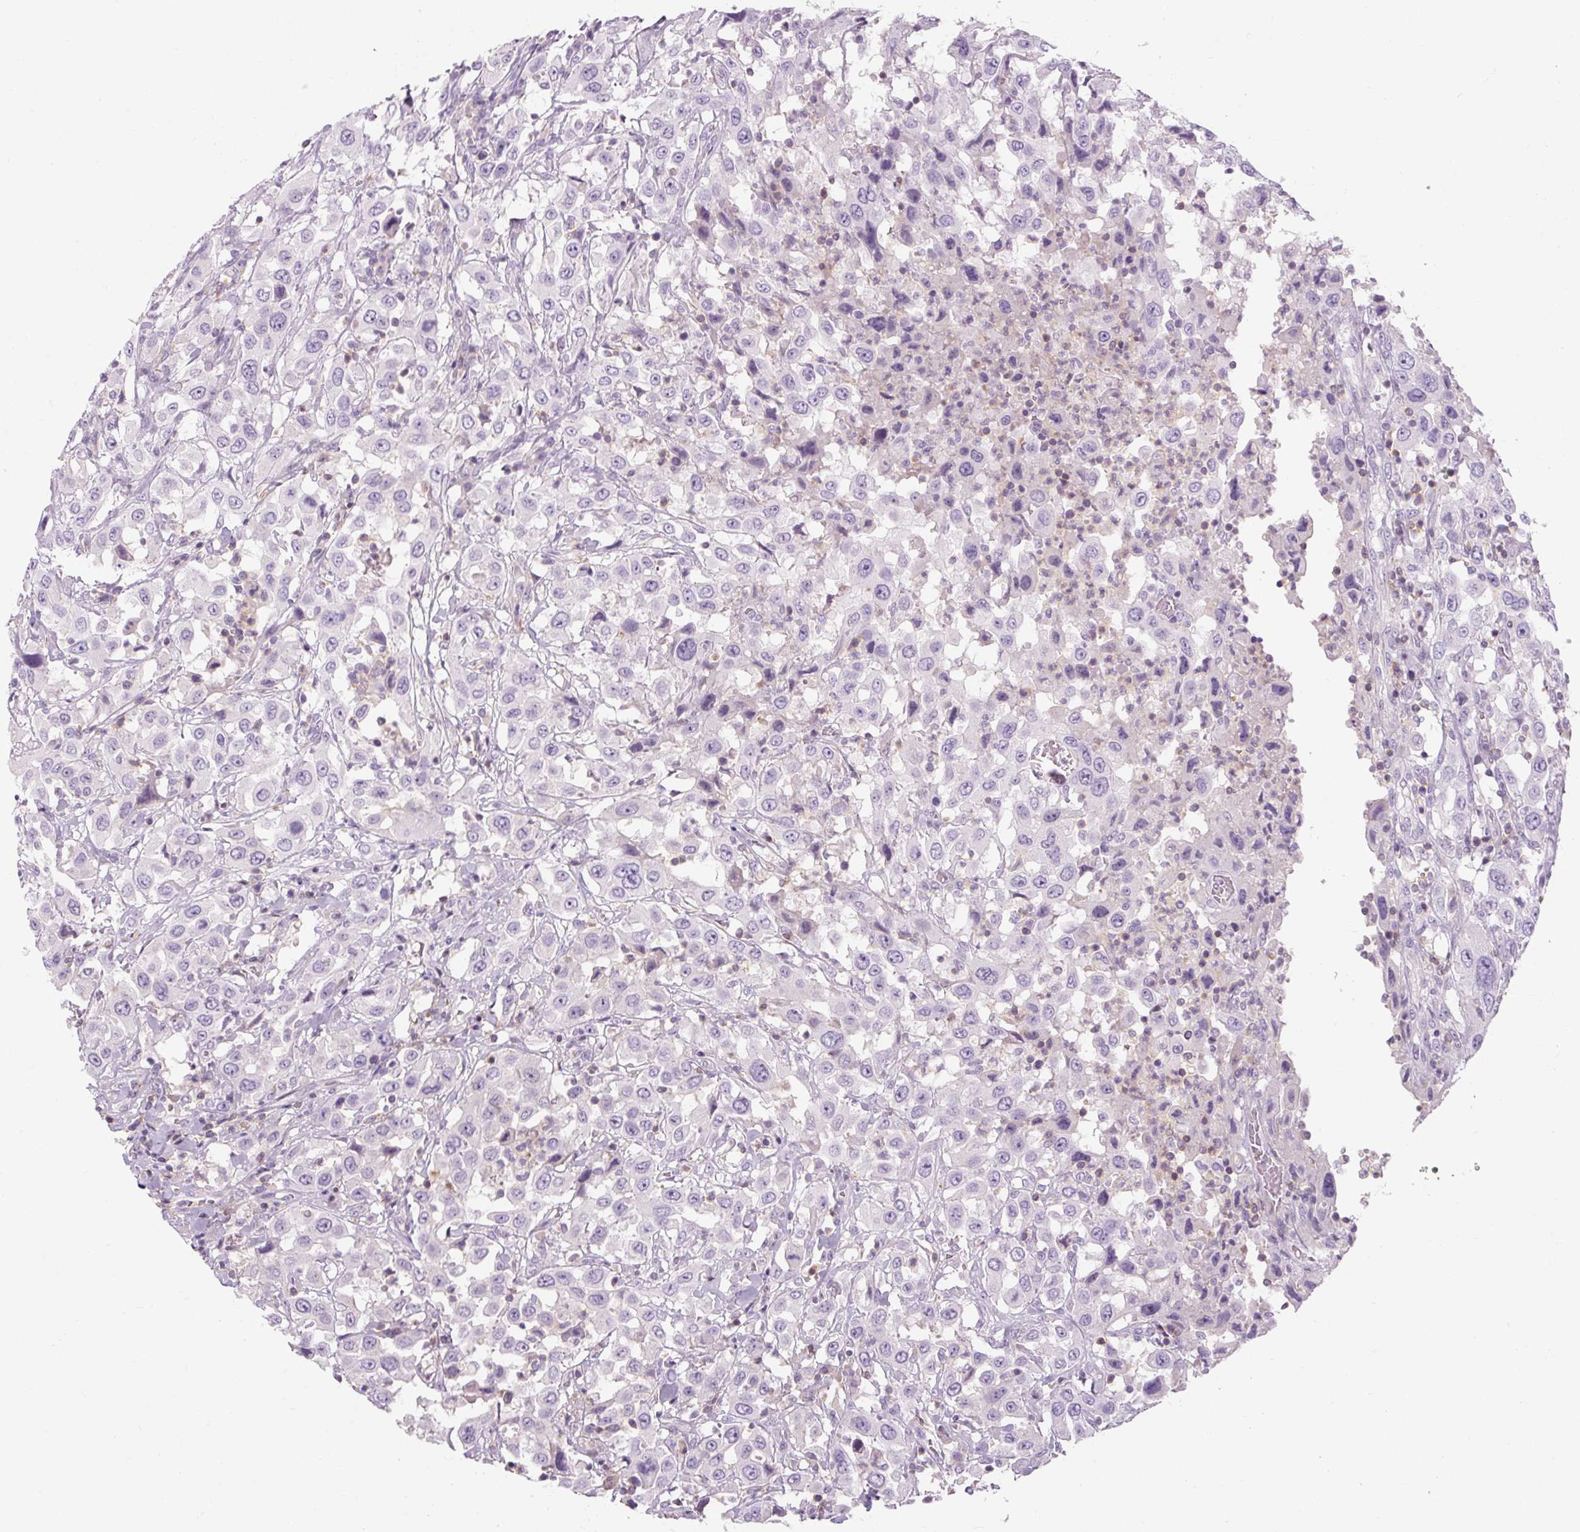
{"staining": {"intensity": "negative", "quantity": "none", "location": "none"}, "tissue": "urothelial cancer", "cell_type": "Tumor cells", "image_type": "cancer", "snomed": [{"axis": "morphology", "description": "Urothelial carcinoma, High grade"}, {"axis": "topography", "description": "Urinary bladder"}], "caption": "IHC histopathology image of human urothelial cancer stained for a protein (brown), which displays no staining in tumor cells.", "gene": "TIGD2", "patient": {"sex": "male", "age": 61}}